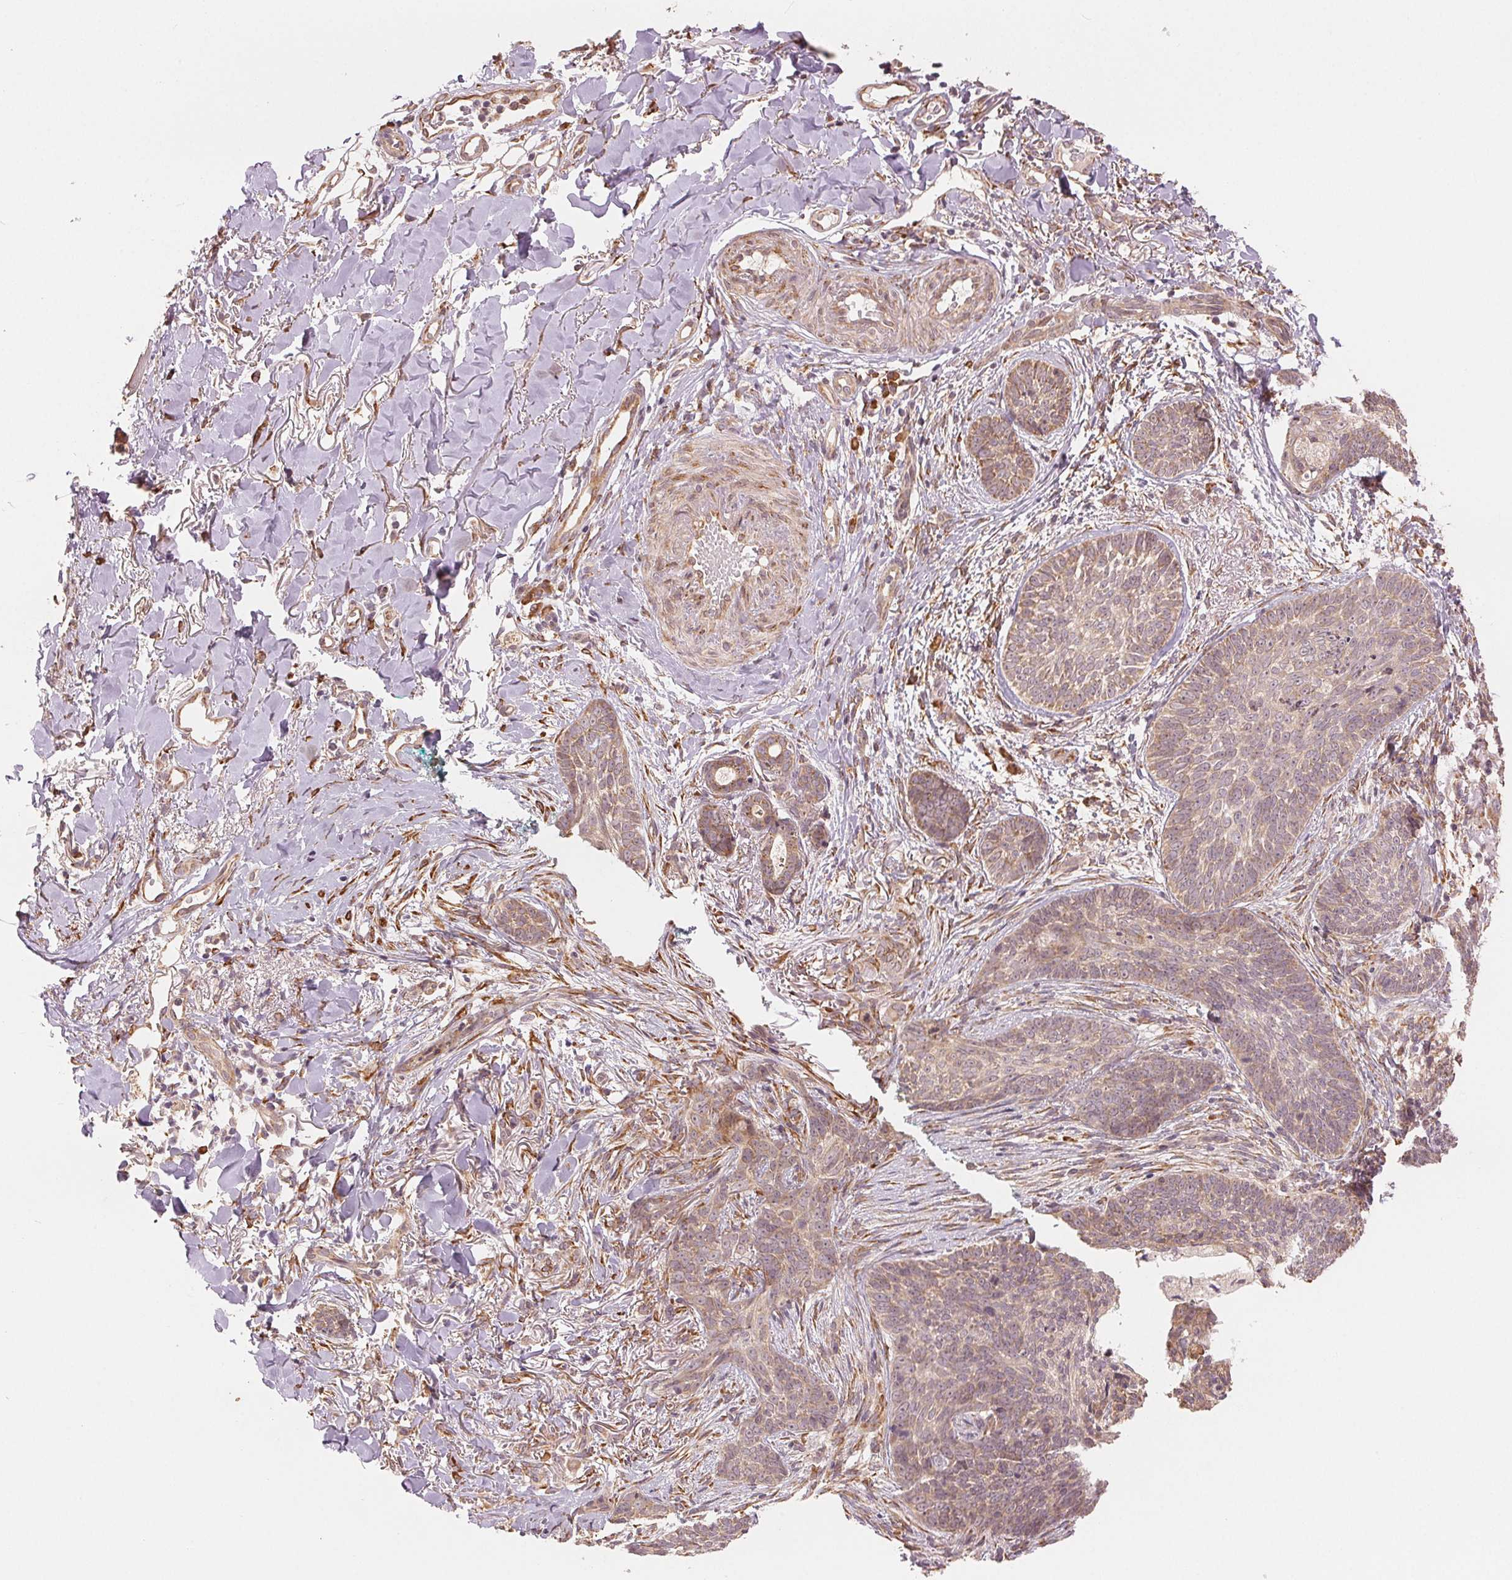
{"staining": {"intensity": "weak", "quantity": ">75%", "location": "cytoplasmic/membranous"}, "tissue": "skin cancer", "cell_type": "Tumor cells", "image_type": "cancer", "snomed": [{"axis": "morphology", "description": "Basal cell carcinoma"}, {"axis": "topography", "description": "Skin"}, {"axis": "topography", "description": "Skin of face"}], "caption": "Protein expression analysis of human skin cancer reveals weak cytoplasmic/membranous positivity in approximately >75% of tumor cells. (DAB (3,3'-diaminobenzidine) IHC with brightfield microscopy, high magnification).", "gene": "SLC20A1", "patient": {"sex": "male", "age": 88}}